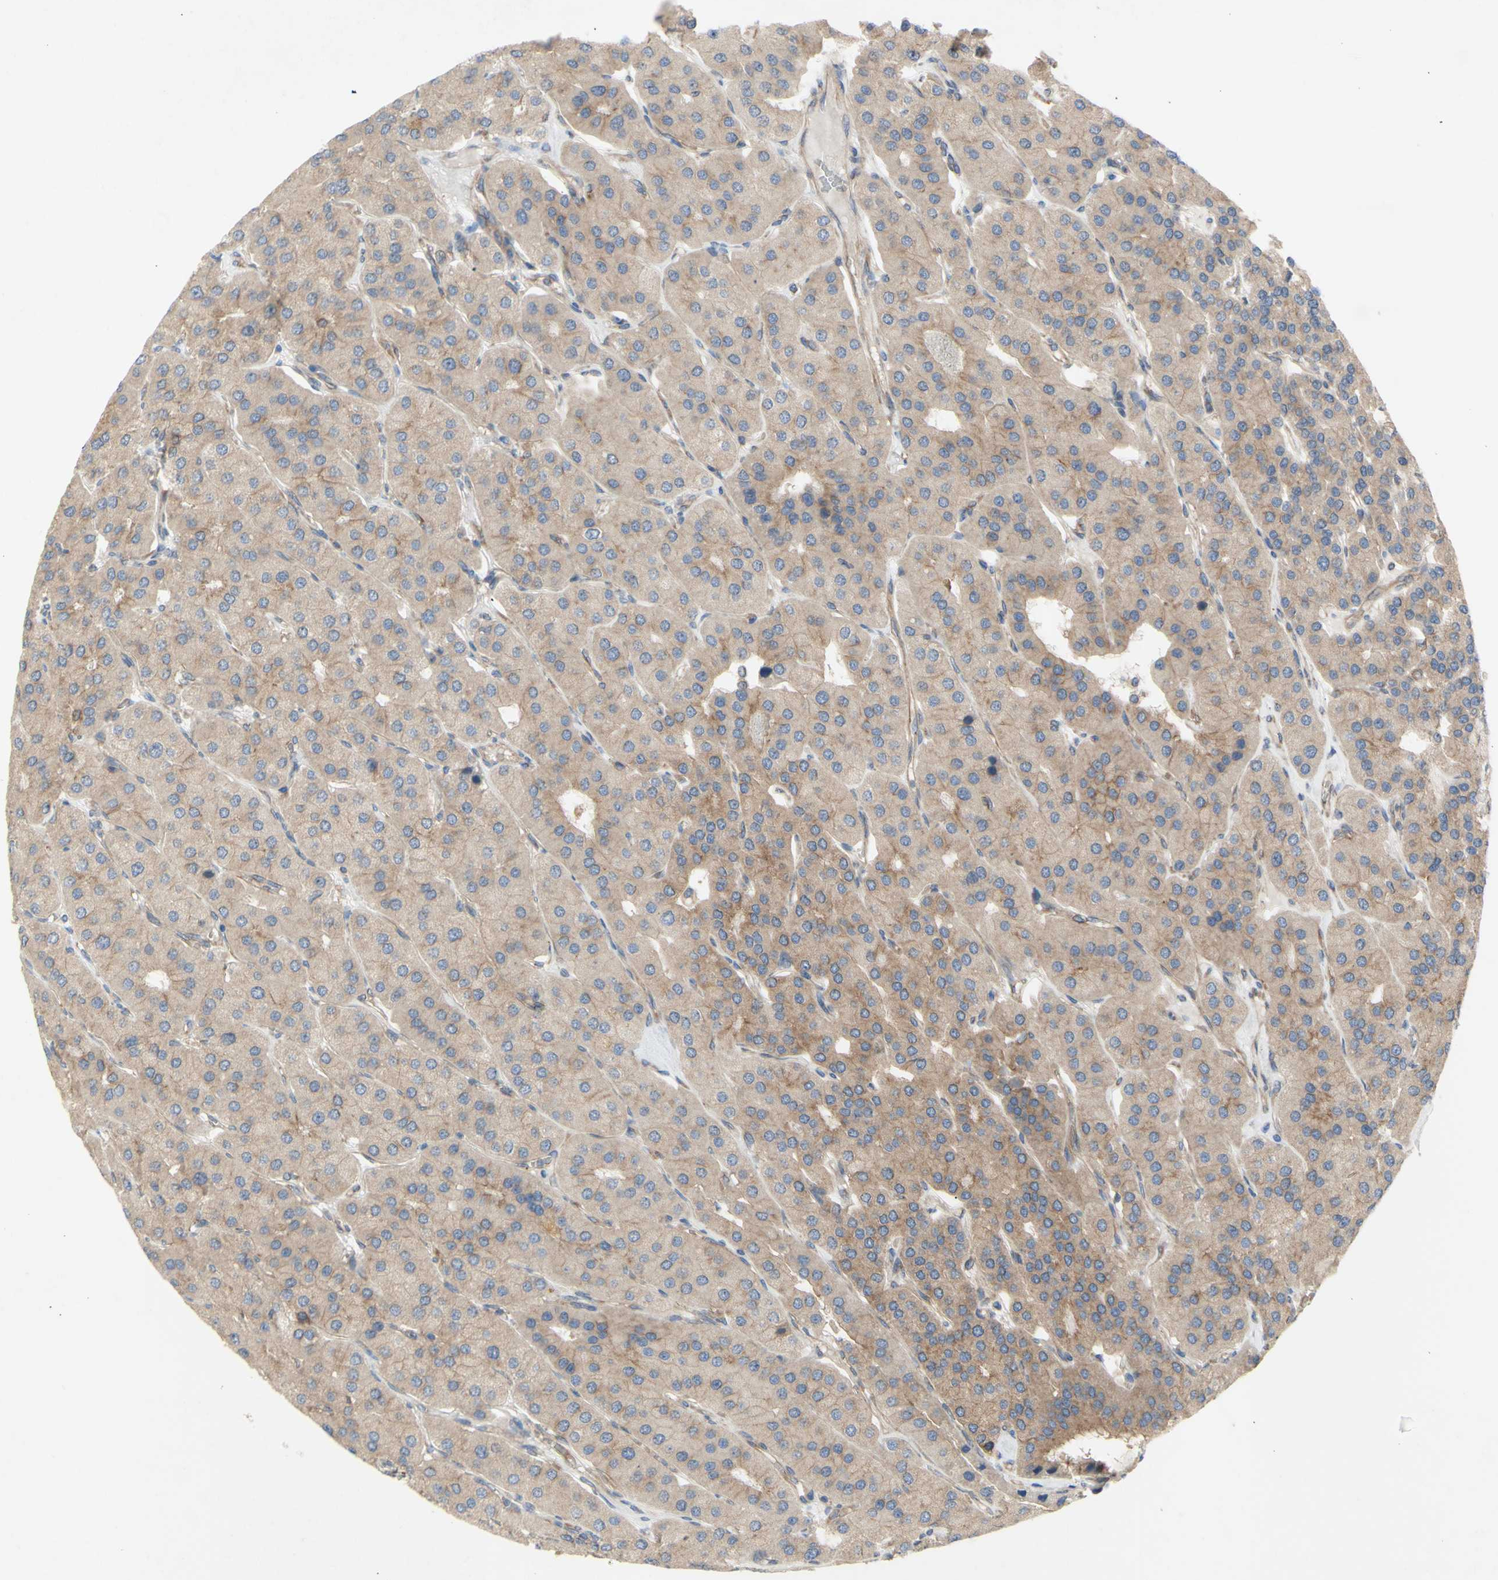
{"staining": {"intensity": "strong", "quantity": ">75%", "location": "cytoplasmic/membranous"}, "tissue": "parathyroid gland", "cell_type": "Glandular cells", "image_type": "normal", "snomed": [{"axis": "morphology", "description": "Normal tissue, NOS"}, {"axis": "morphology", "description": "Adenoma, NOS"}, {"axis": "topography", "description": "Parathyroid gland"}], "caption": "Immunohistochemistry (IHC) photomicrograph of benign human parathyroid gland stained for a protein (brown), which displays high levels of strong cytoplasmic/membranous staining in approximately >75% of glandular cells.", "gene": "KLC1", "patient": {"sex": "female", "age": 86}}